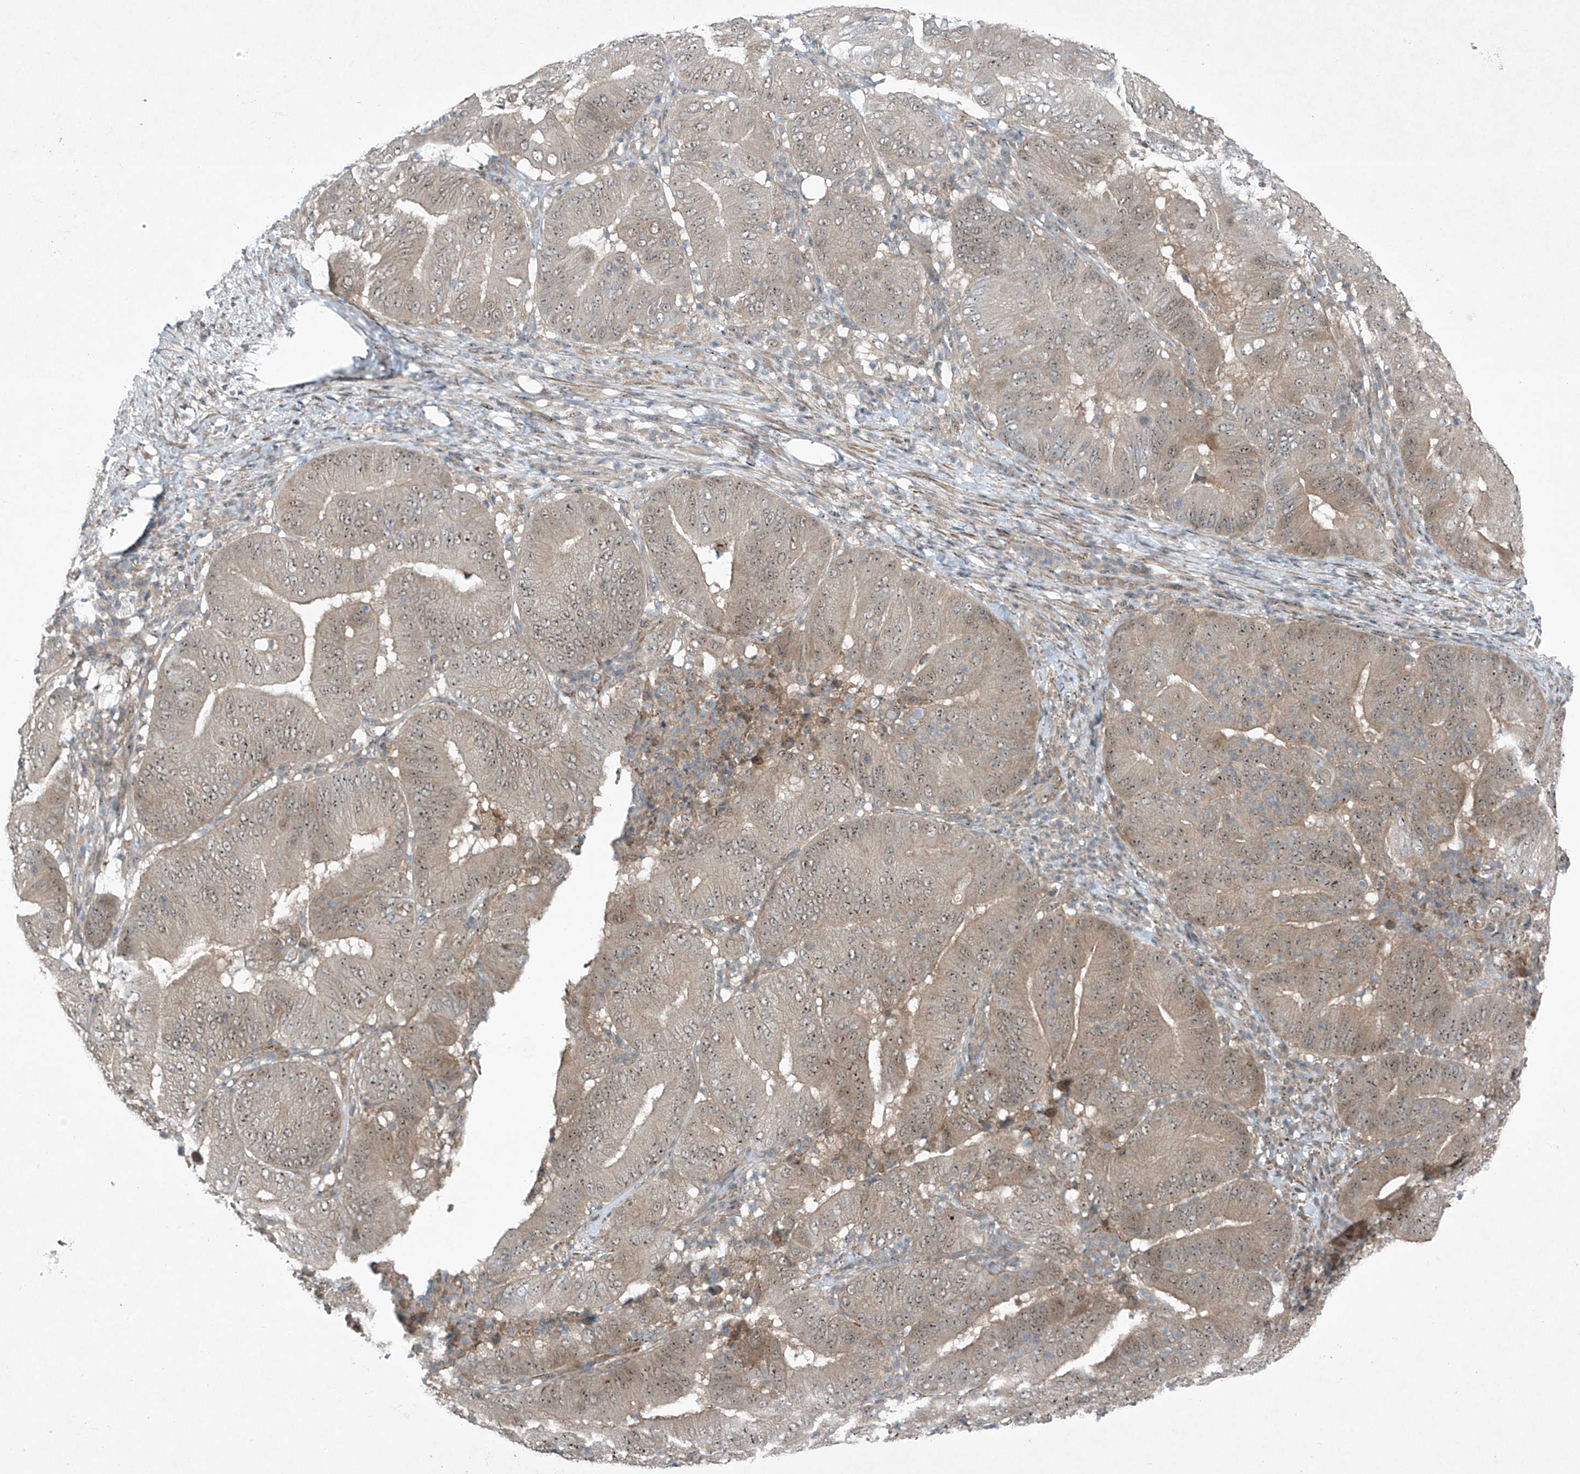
{"staining": {"intensity": "weak", "quantity": "25%-75%", "location": "nuclear"}, "tissue": "pancreatic cancer", "cell_type": "Tumor cells", "image_type": "cancer", "snomed": [{"axis": "morphology", "description": "Adenocarcinoma, NOS"}, {"axis": "topography", "description": "Pancreas"}], "caption": "IHC staining of pancreatic cancer (adenocarcinoma), which demonstrates low levels of weak nuclear staining in approximately 25%-75% of tumor cells indicating weak nuclear protein staining. The staining was performed using DAB (brown) for protein detection and nuclei were counterstained in hematoxylin (blue).", "gene": "PPCS", "patient": {"sex": "female", "age": 77}}